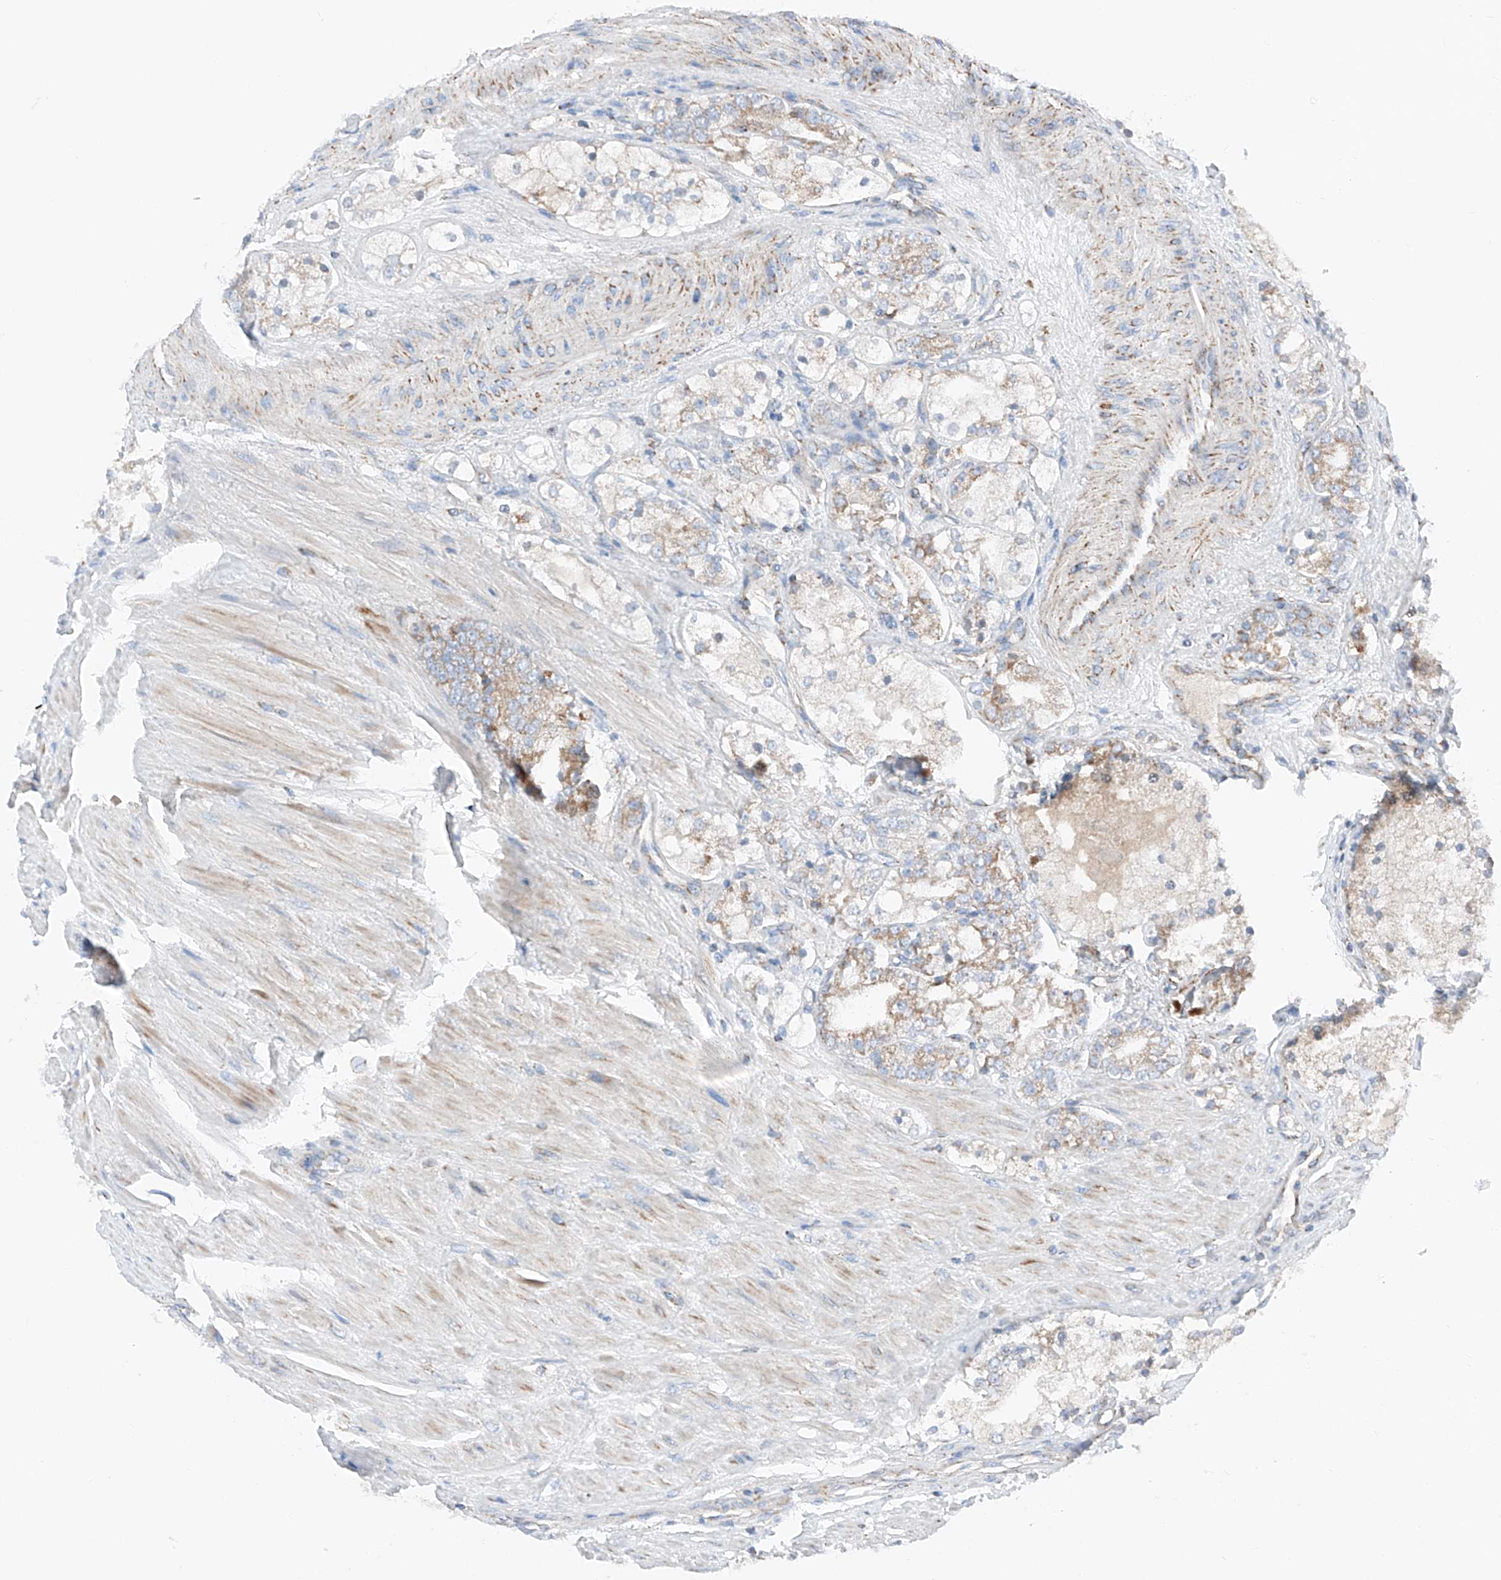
{"staining": {"intensity": "moderate", "quantity": "<25%", "location": "cytoplasmic/membranous"}, "tissue": "prostate cancer", "cell_type": "Tumor cells", "image_type": "cancer", "snomed": [{"axis": "morphology", "description": "Adenocarcinoma, High grade"}, {"axis": "topography", "description": "Prostate"}], "caption": "Moderate cytoplasmic/membranous expression is seen in about <25% of tumor cells in prostate cancer (high-grade adenocarcinoma).", "gene": "MRAP", "patient": {"sex": "male", "age": 50}}